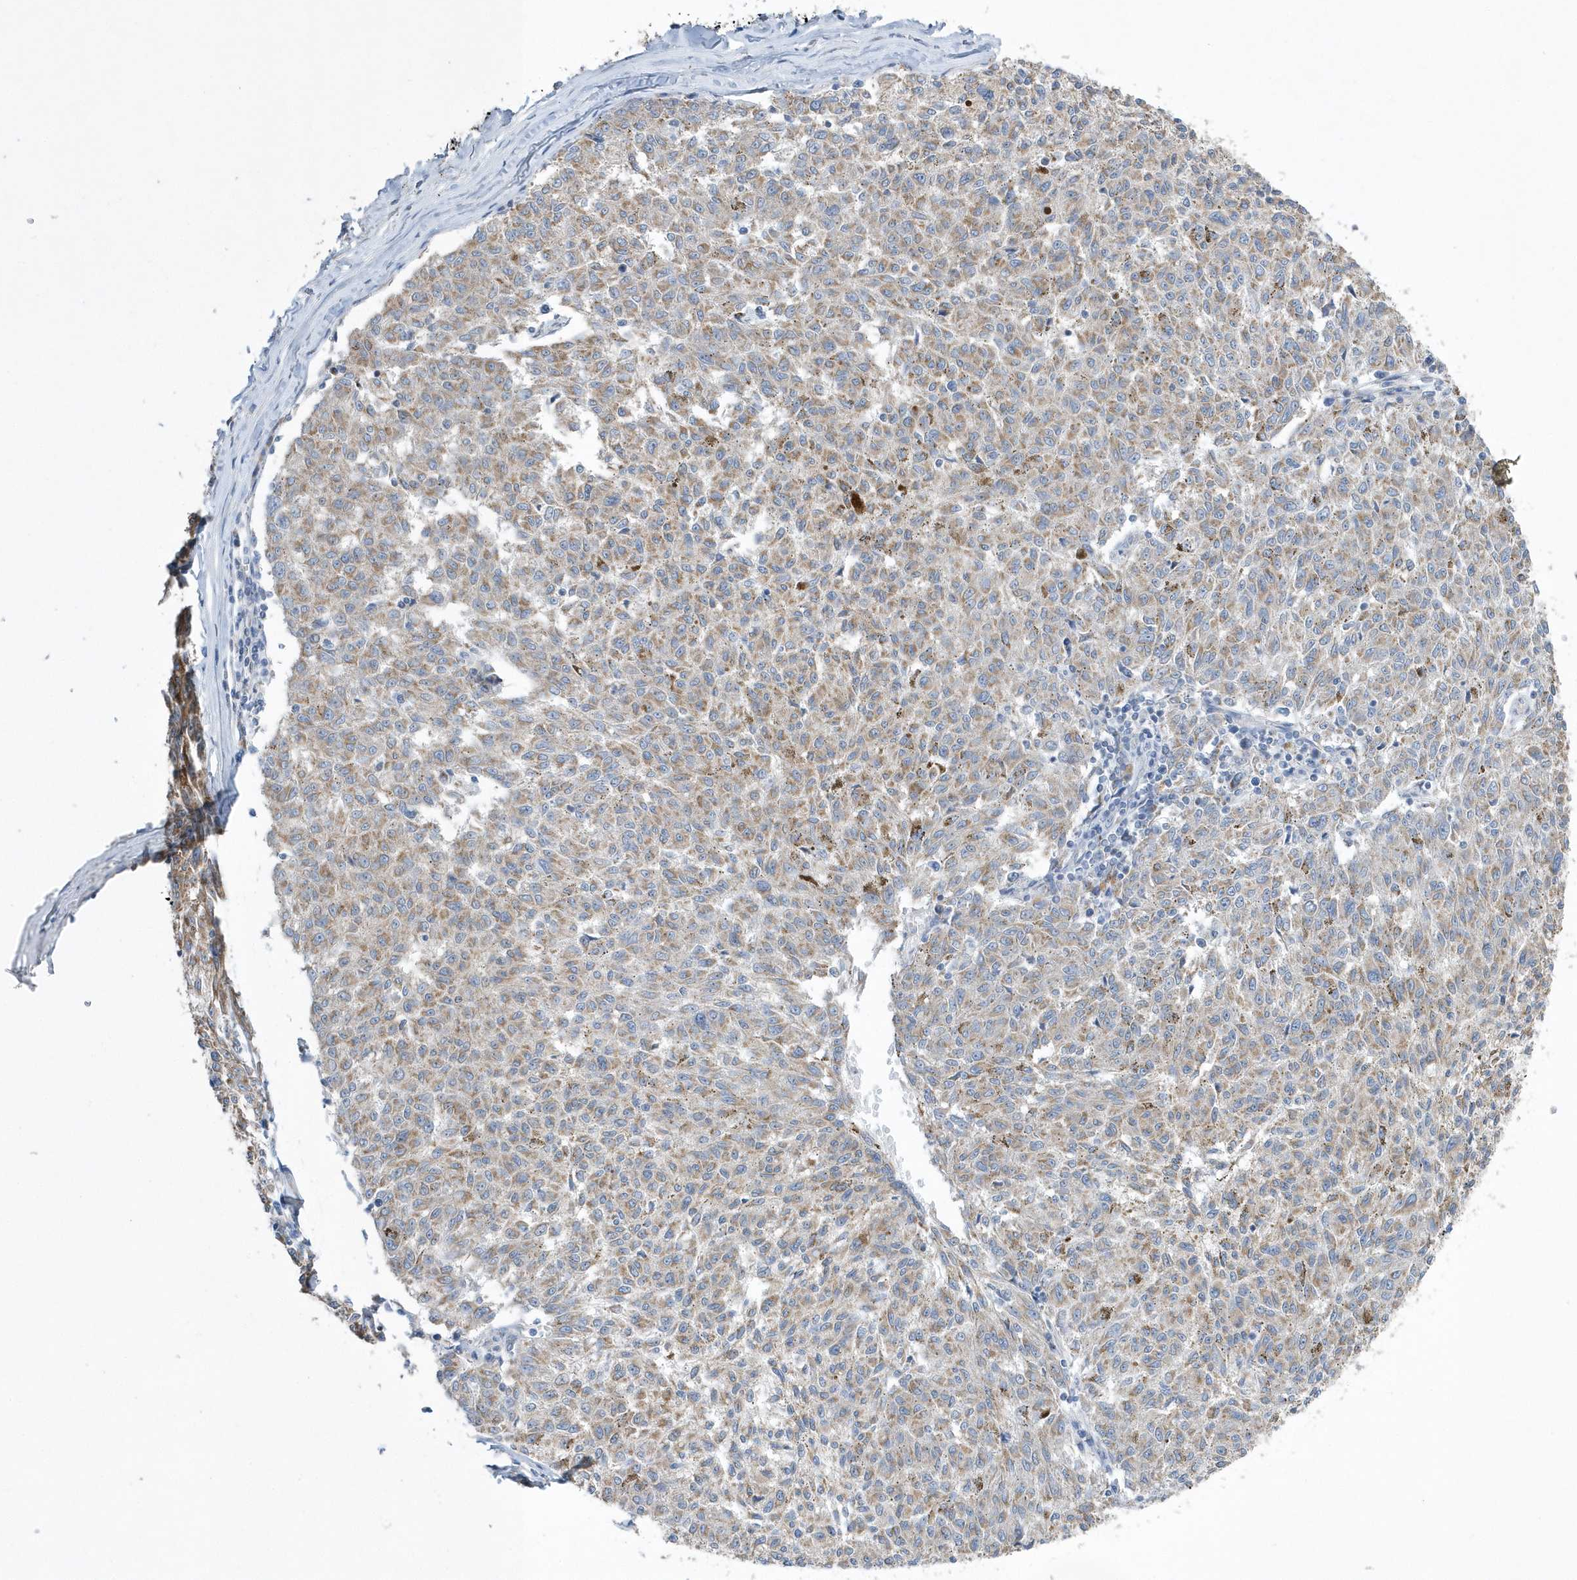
{"staining": {"intensity": "moderate", "quantity": "25%-75%", "location": "cytoplasmic/membranous"}, "tissue": "melanoma", "cell_type": "Tumor cells", "image_type": "cancer", "snomed": [{"axis": "morphology", "description": "Malignant melanoma, NOS"}, {"axis": "topography", "description": "Skin"}], "caption": "Protein staining reveals moderate cytoplasmic/membranous expression in about 25%-75% of tumor cells in melanoma. The staining was performed using DAB (3,3'-diaminobenzidine) to visualize the protein expression in brown, while the nuclei were stained in blue with hematoxylin (Magnification: 20x).", "gene": "SPATA5", "patient": {"sex": "female", "age": 72}}